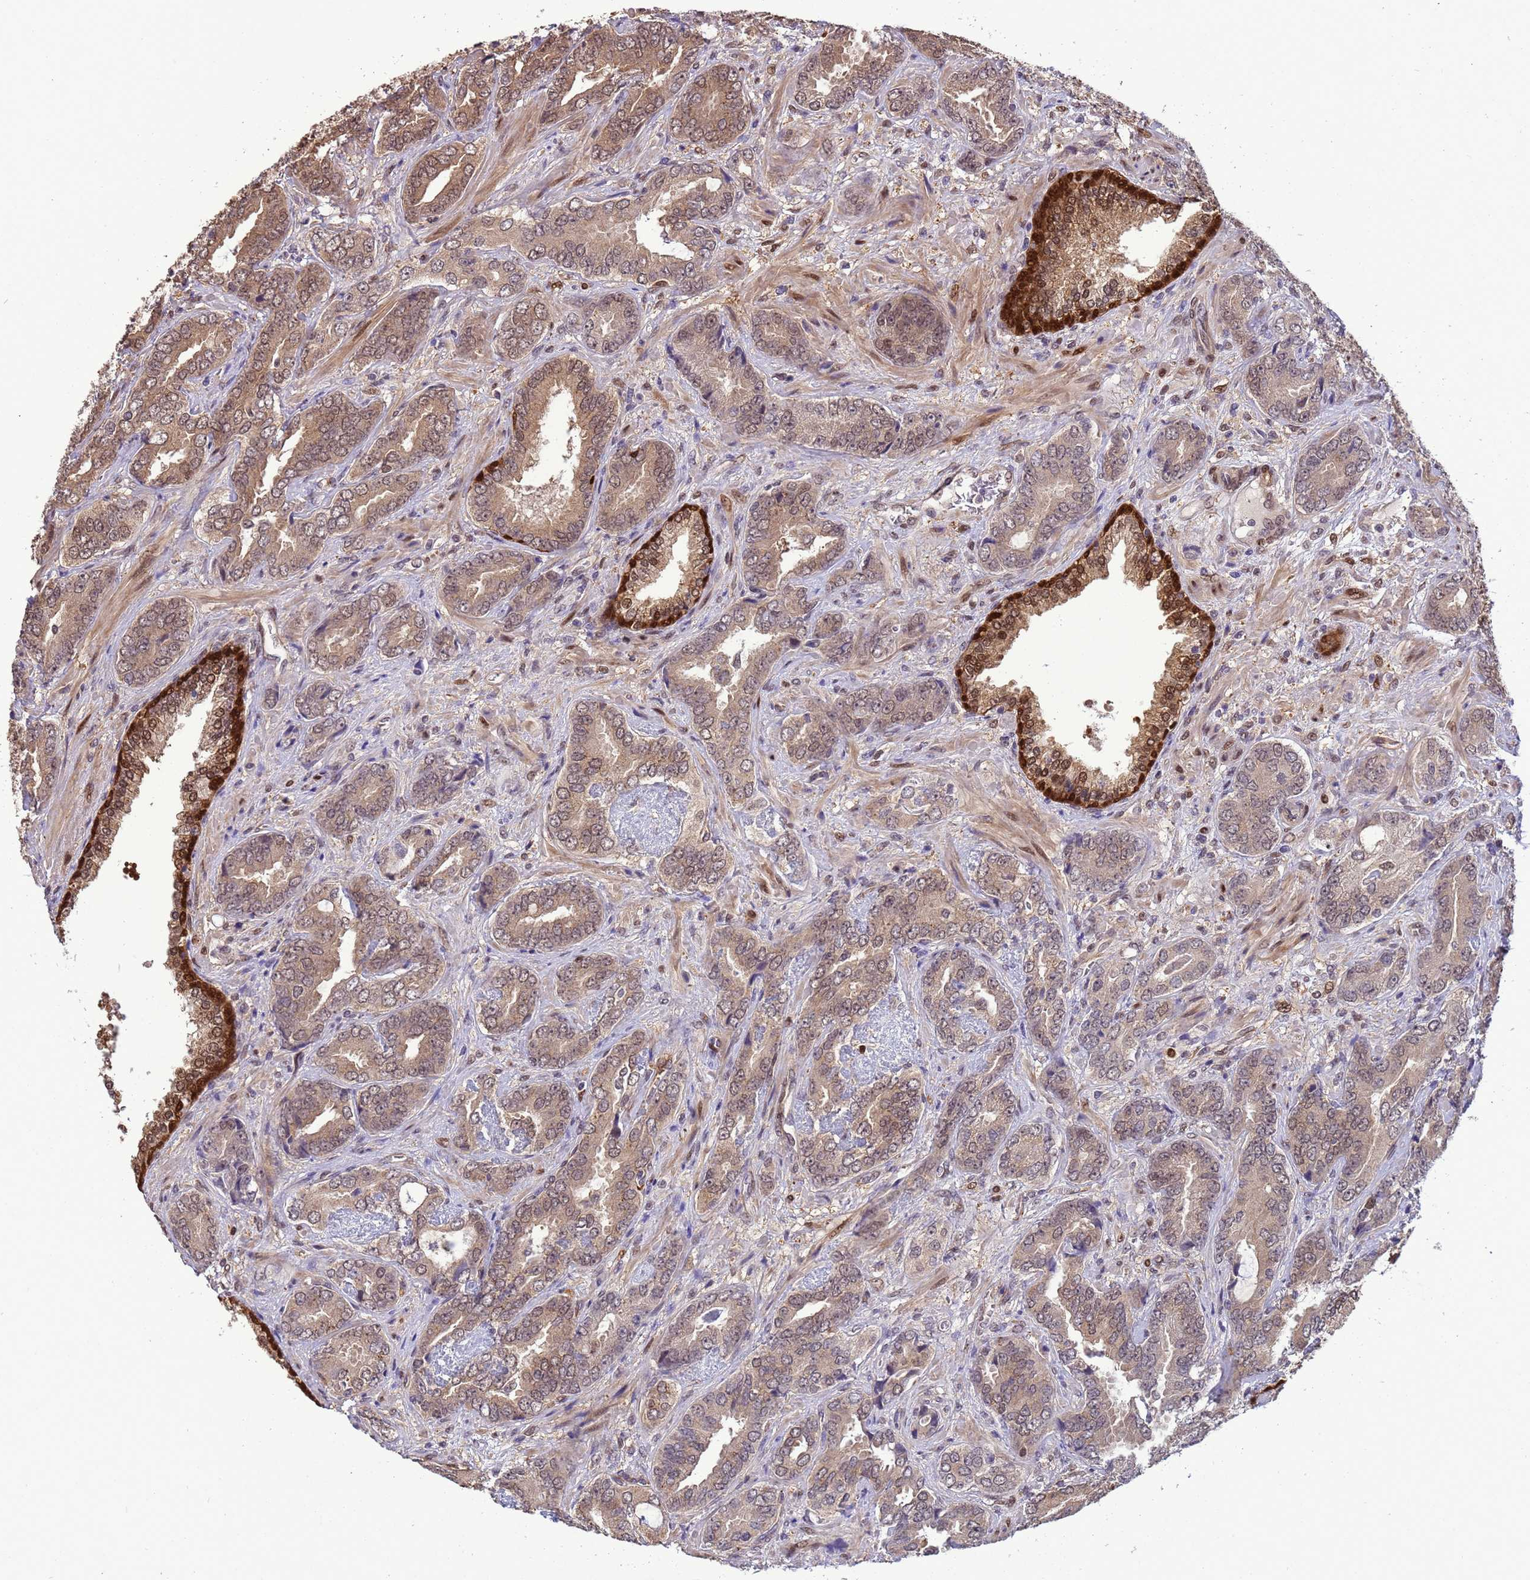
{"staining": {"intensity": "moderate", "quantity": "<25%", "location": "cytoplasmic/membranous,nuclear"}, "tissue": "prostate cancer", "cell_type": "Tumor cells", "image_type": "cancer", "snomed": [{"axis": "morphology", "description": "Adenocarcinoma, High grade"}, {"axis": "topography", "description": "Prostate"}], "caption": "Protein positivity by IHC demonstrates moderate cytoplasmic/membranous and nuclear staining in about <25% of tumor cells in high-grade adenocarcinoma (prostate). (Brightfield microscopy of DAB IHC at high magnification).", "gene": "ZBTB5", "patient": {"sex": "male", "age": 71}}